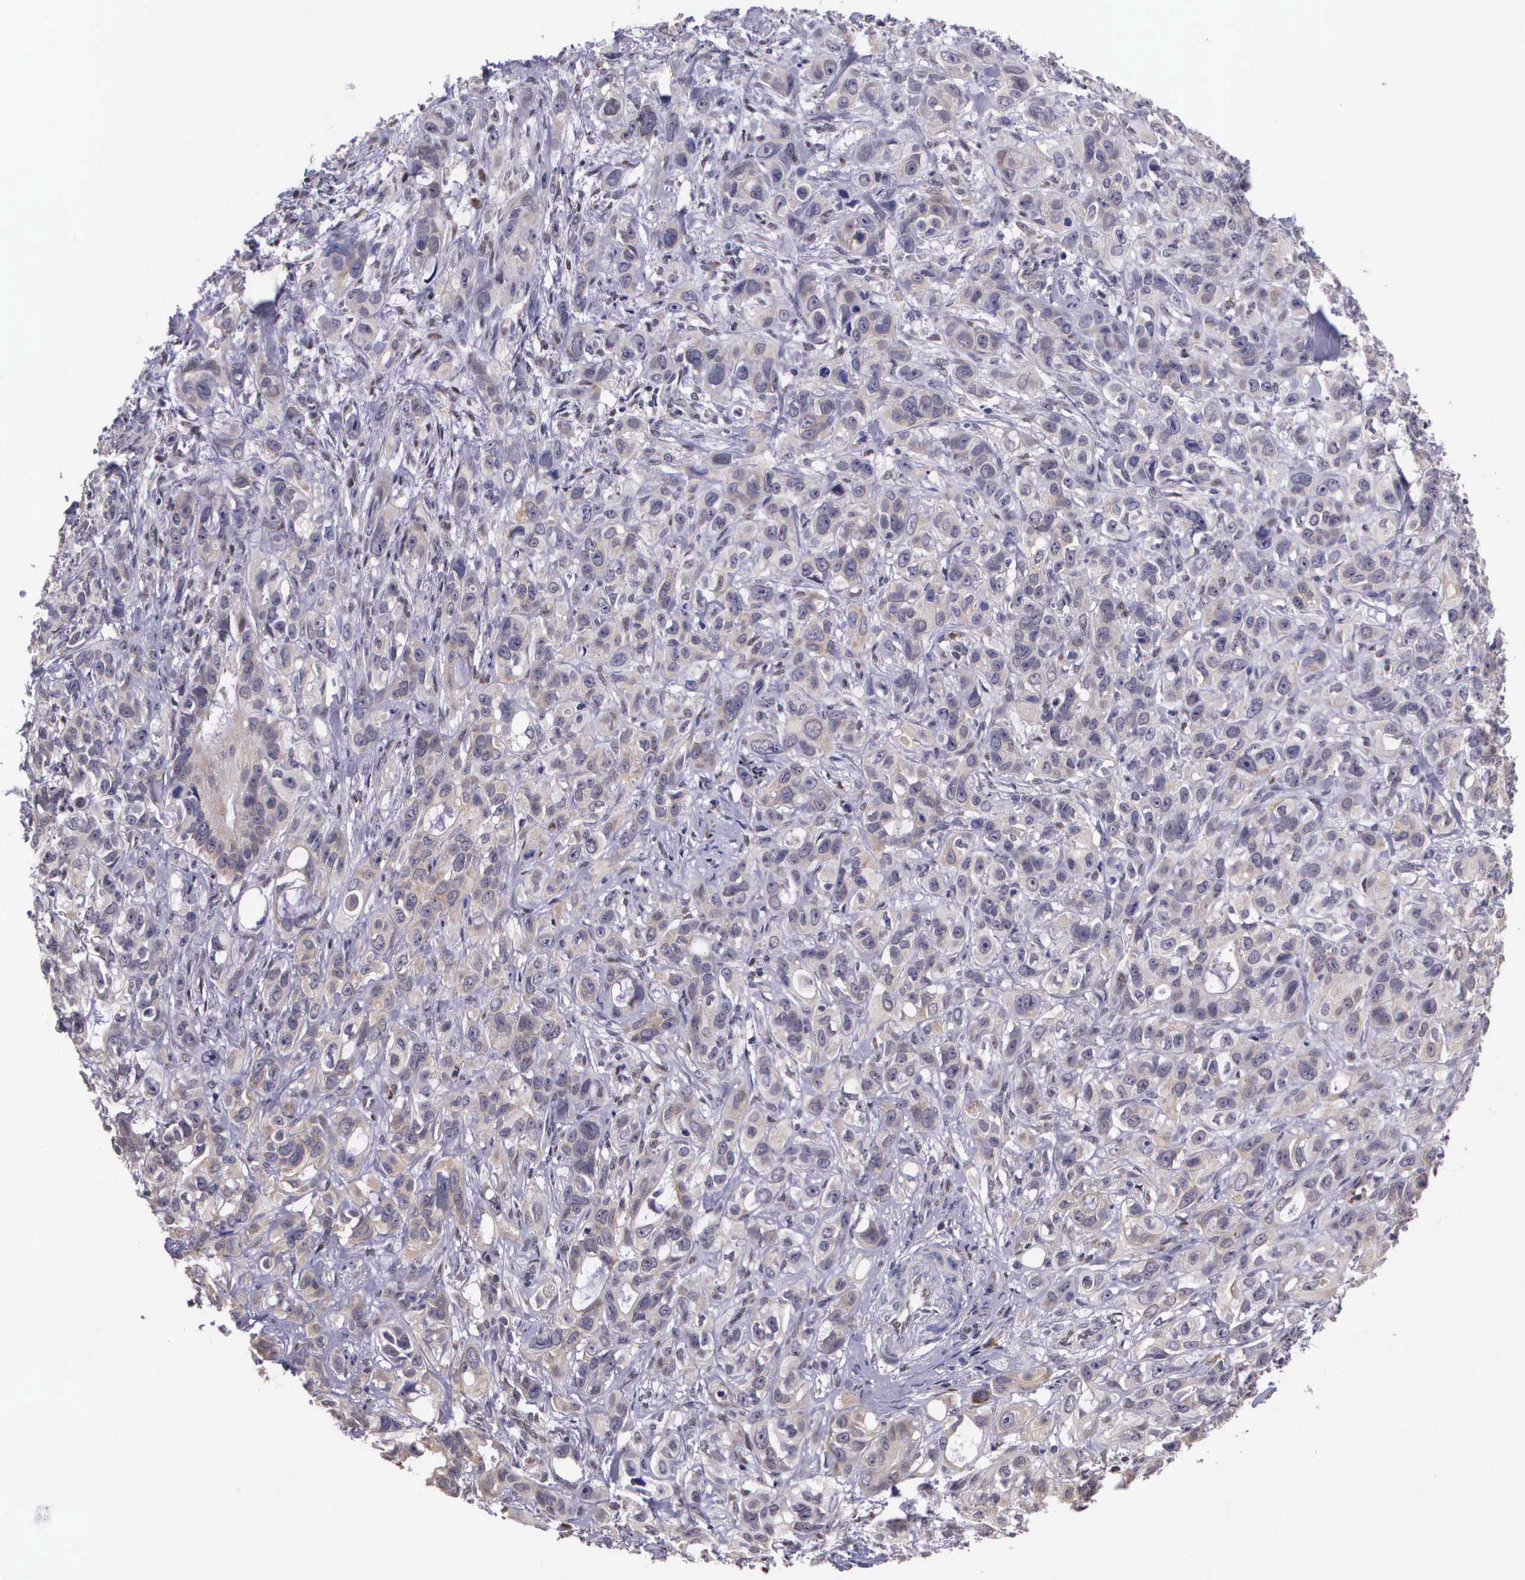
{"staining": {"intensity": "weak", "quantity": "<25%", "location": "cytoplasmic/membranous"}, "tissue": "stomach cancer", "cell_type": "Tumor cells", "image_type": "cancer", "snomed": [{"axis": "morphology", "description": "Adenocarcinoma, NOS"}, {"axis": "topography", "description": "Stomach, upper"}], "caption": "The IHC histopathology image has no significant expression in tumor cells of stomach cancer tissue. (DAB immunohistochemistry (IHC), high magnification).", "gene": "SLC25A21", "patient": {"sex": "male", "age": 47}}